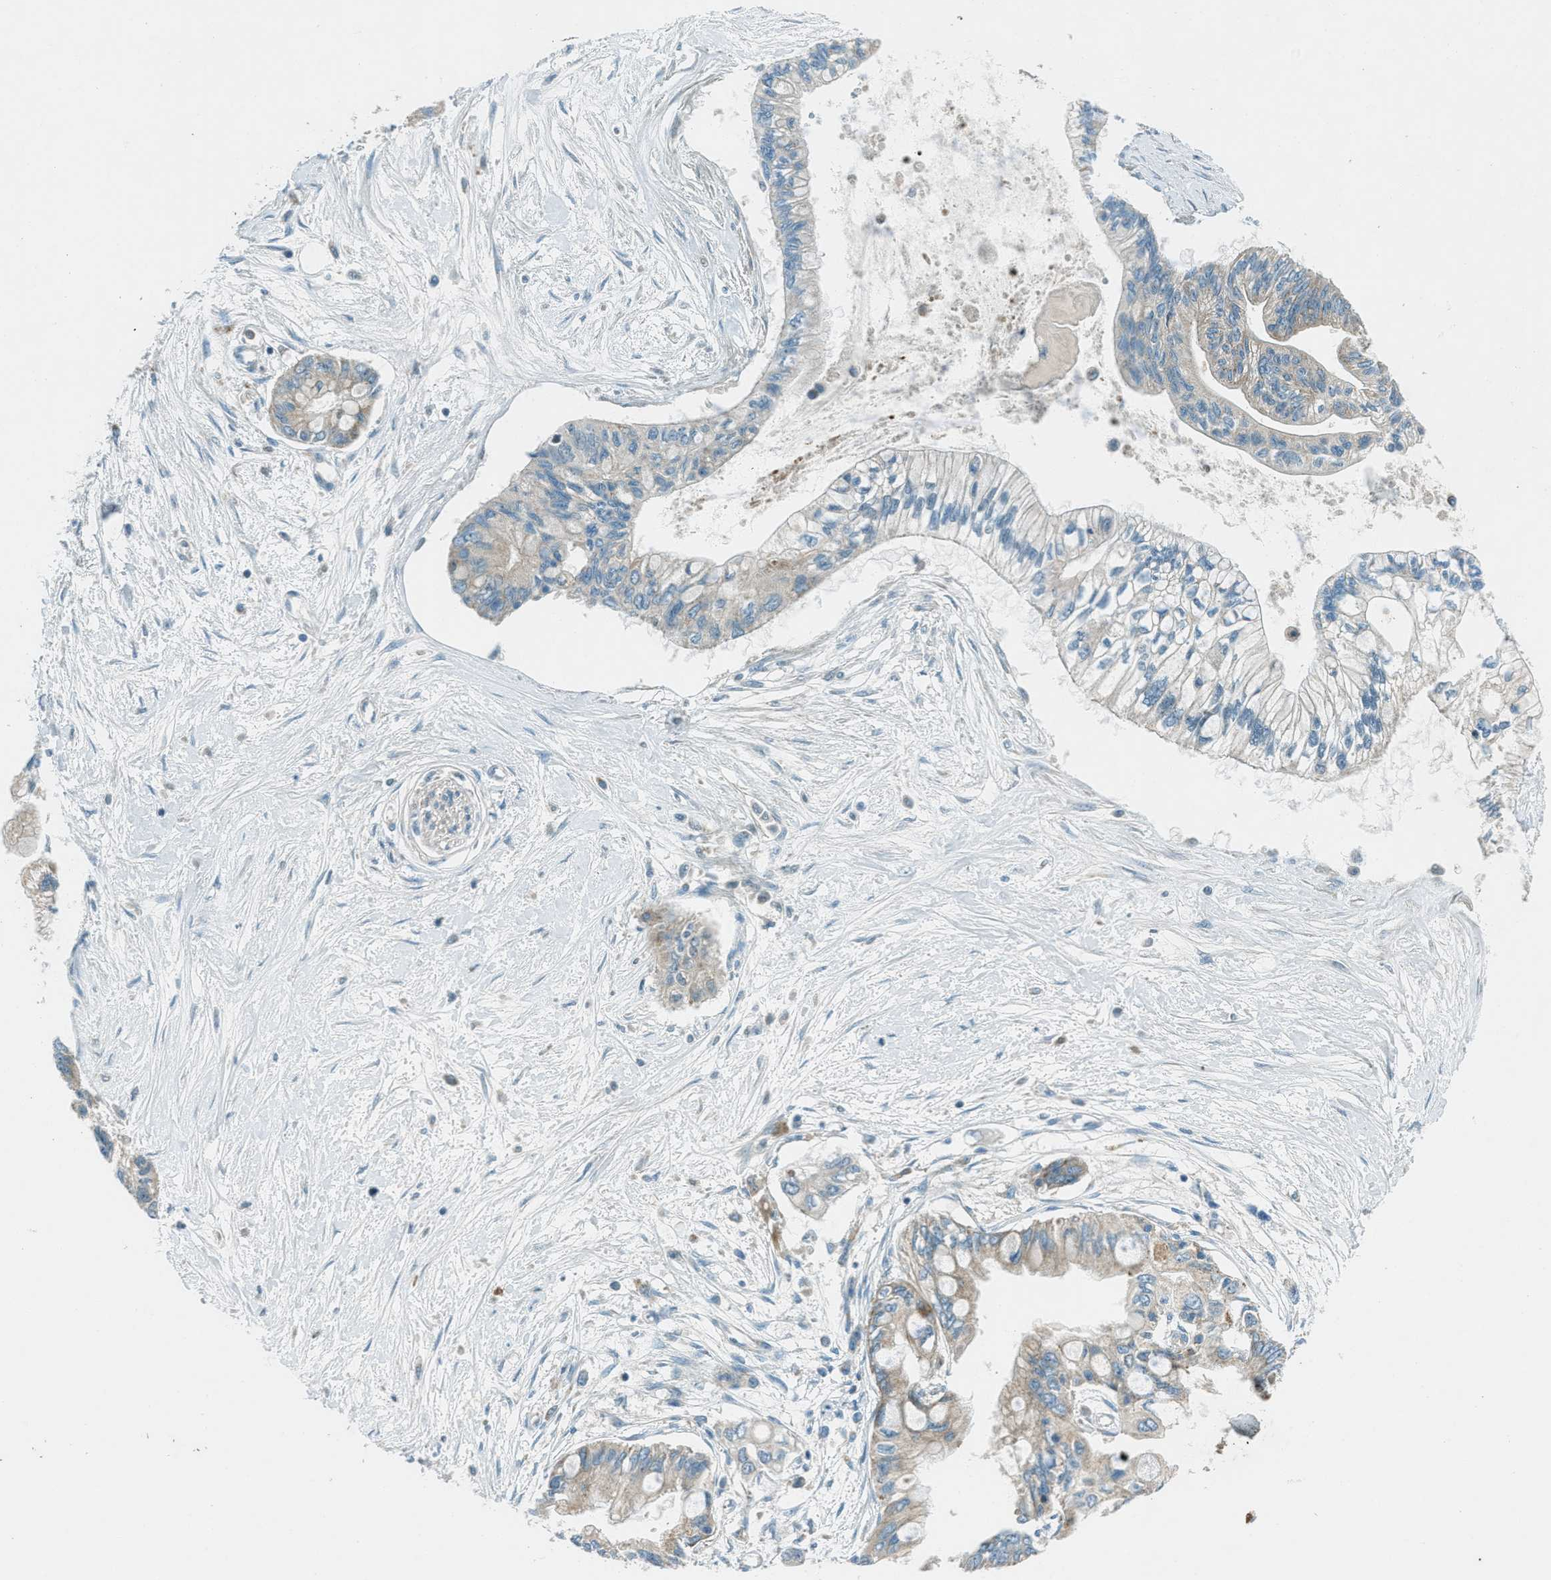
{"staining": {"intensity": "moderate", "quantity": "25%-75%", "location": "cytoplasmic/membranous"}, "tissue": "pancreatic cancer", "cell_type": "Tumor cells", "image_type": "cancer", "snomed": [{"axis": "morphology", "description": "Adenocarcinoma, NOS"}, {"axis": "topography", "description": "Pancreas"}], "caption": "Immunohistochemical staining of human pancreatic cancer (adenocarcinoma) displays medium levels of moderate cytoplasmic/membranous positivity in approximately 25%-75% of tumor cells.", "gene": "FAR1", "patient": {"sex": "female", "age": 77}}